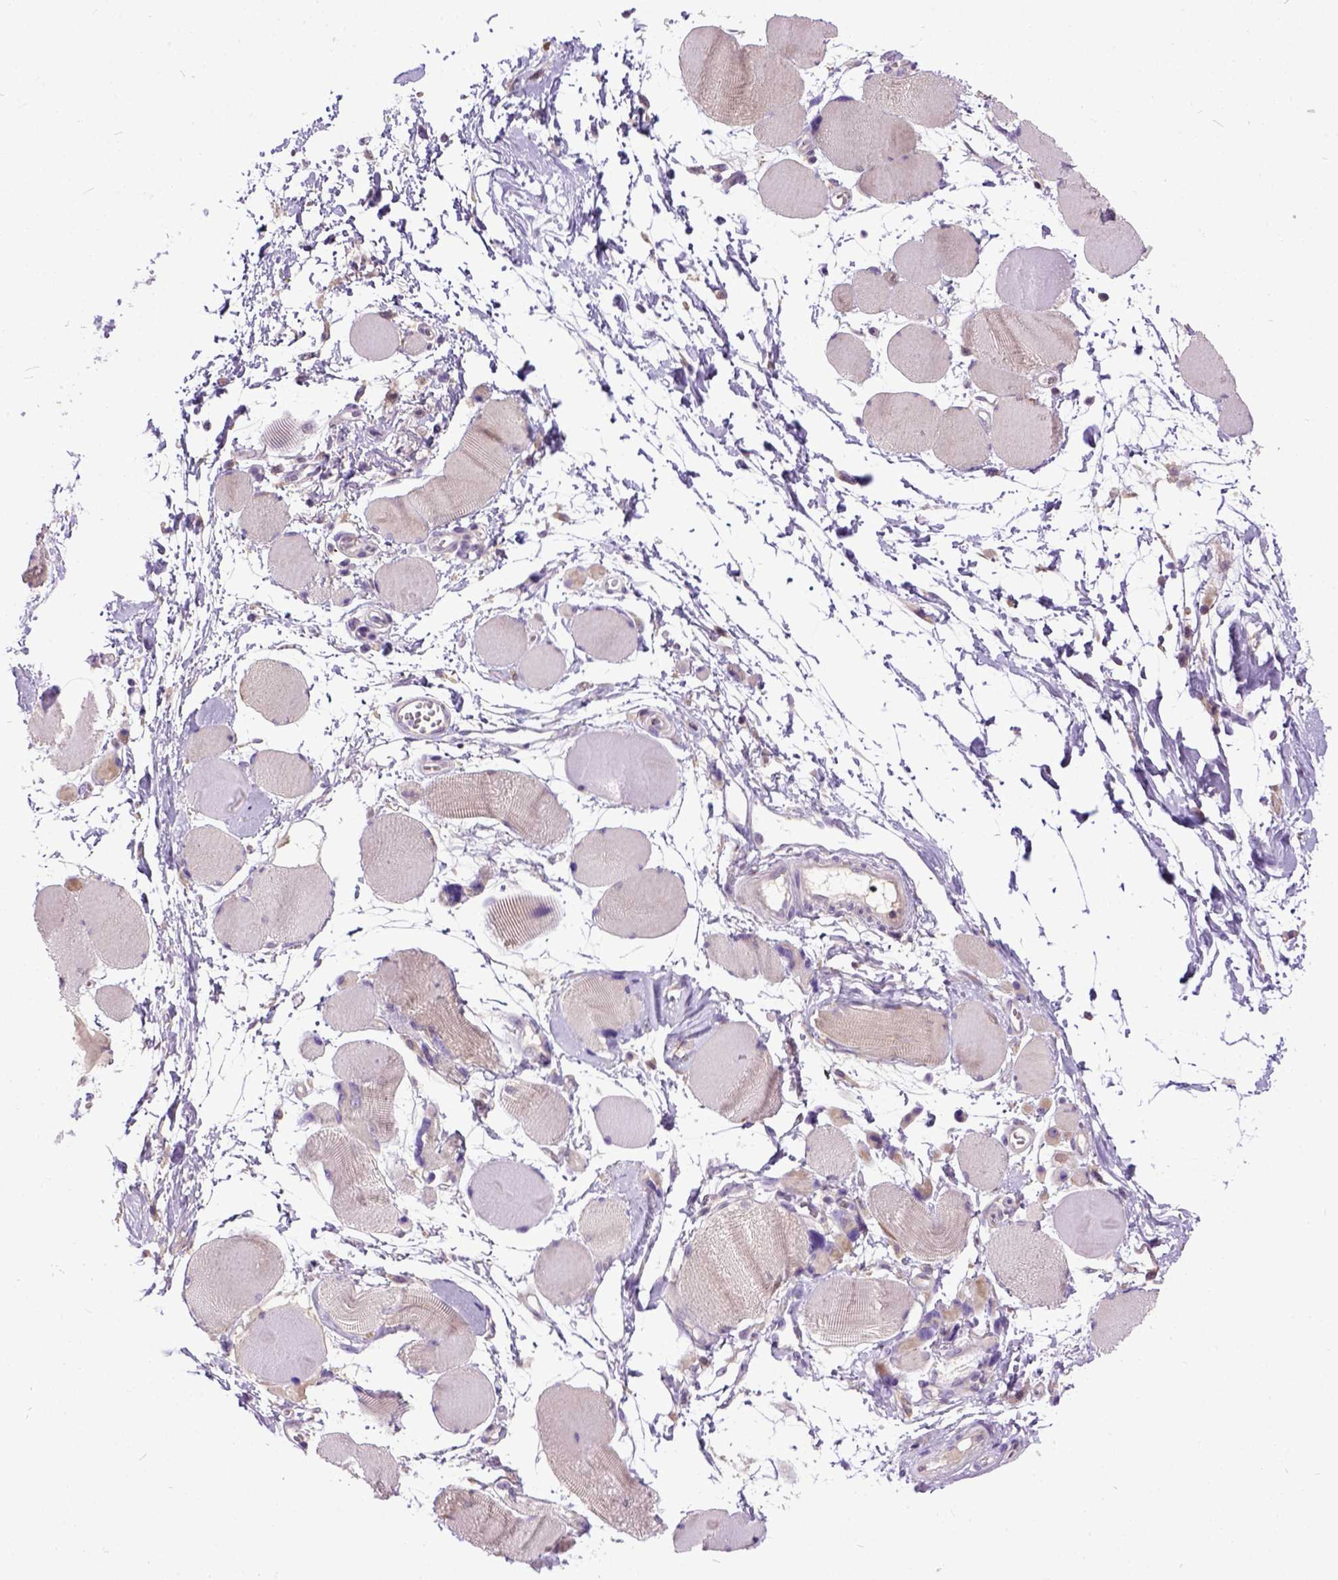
{"staining": {"intensity": "negative", "quantity": "none", "location": "none"}, "tissue": "skeletal muscle", "cell_type": "Myocytes", "image_type": "normal", "snomed": [{"axis": "morphology", "description": "Normal tissue, NOS"}, {"axis": "topography", "description": "Skeletal muscle"}], "caption": "High magnification brightfield microscopy of benign skeletal muscle stained with DAB (brown) and counterstained with hematoxylin (blue): myocytes show no significant staining.", "gene": "NEK5", "patient": {"sex": "female", "age": 75}}